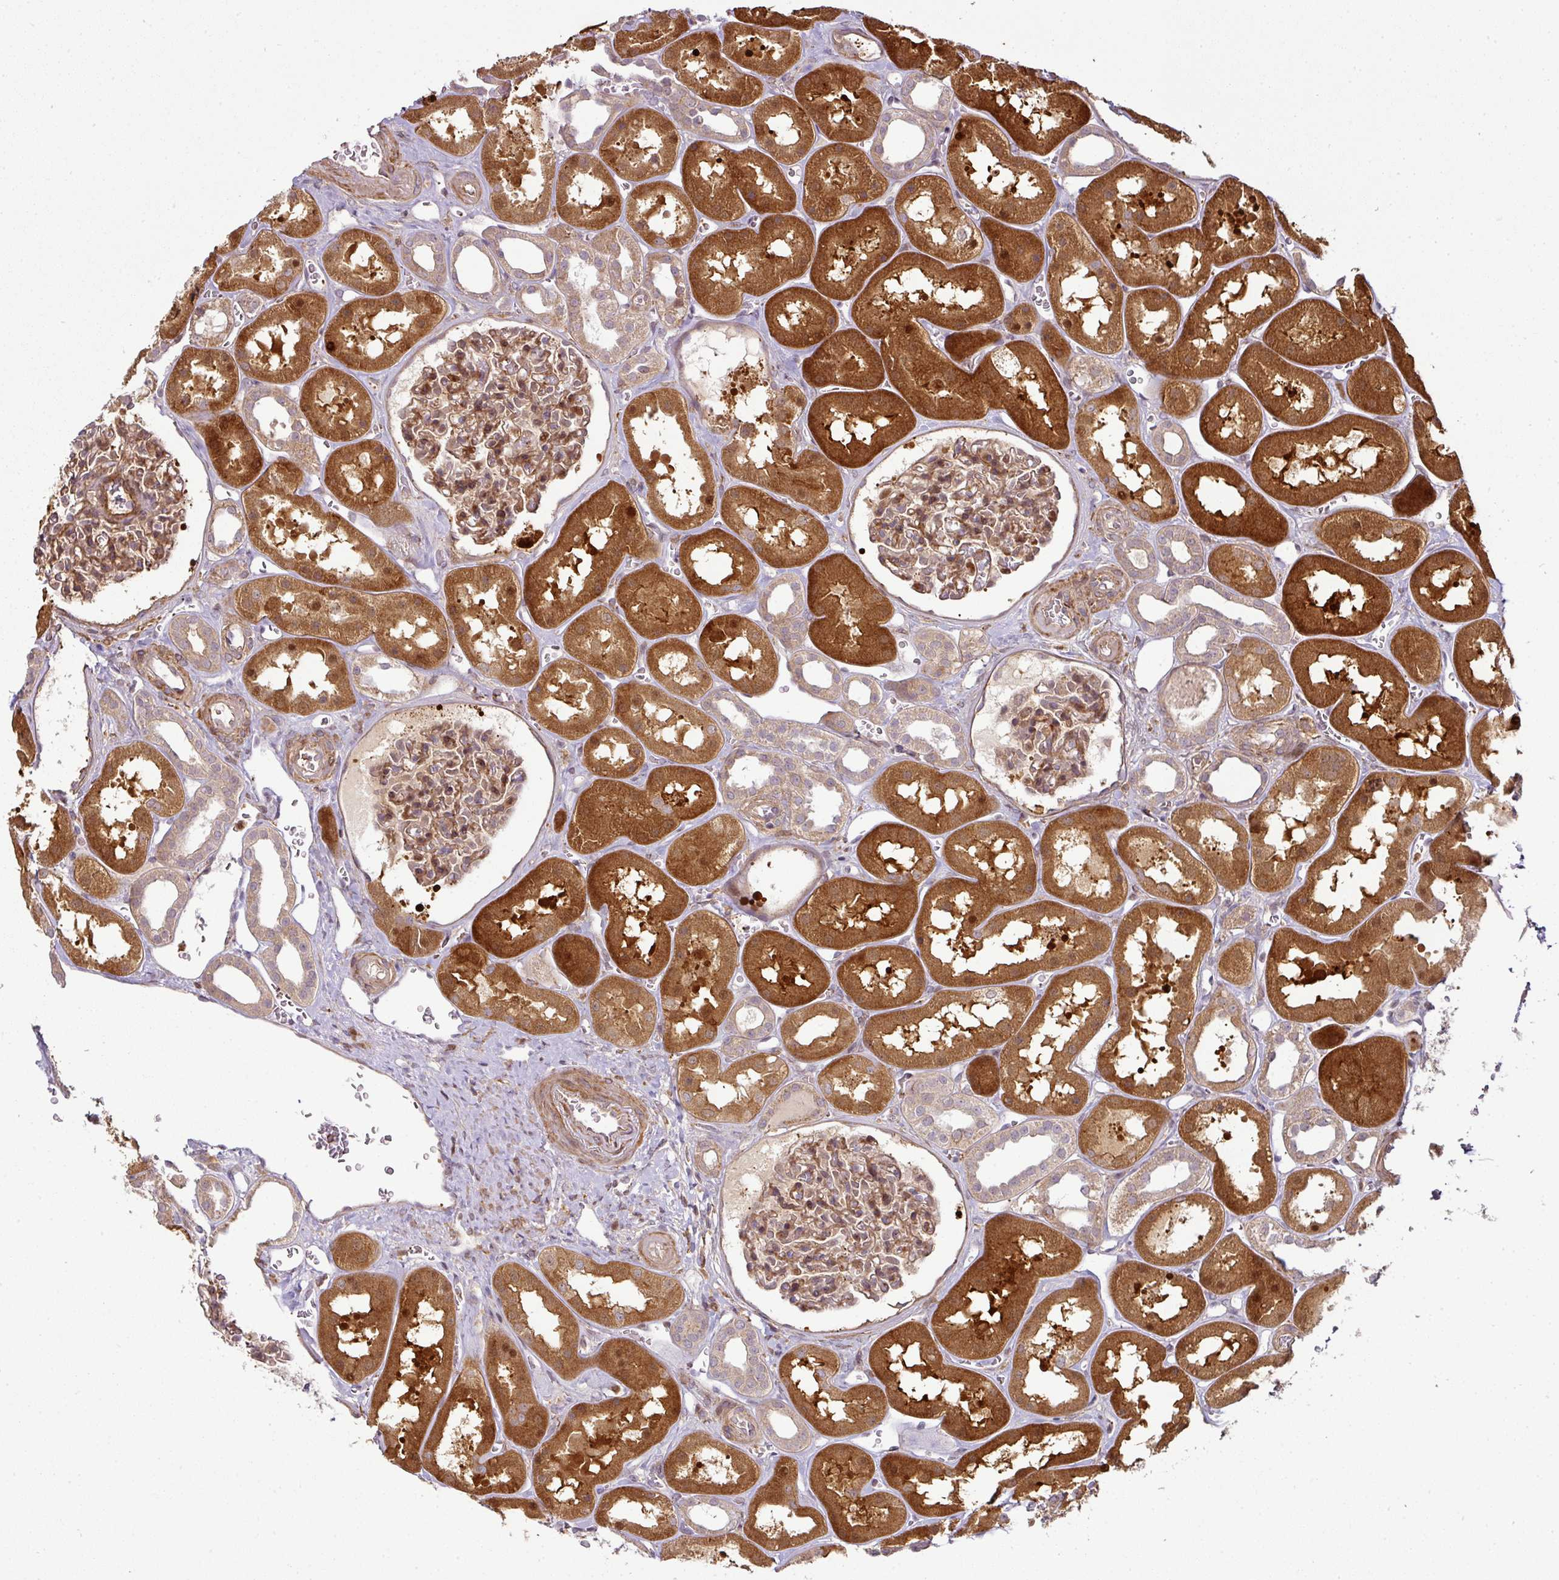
{"staining": {"intensity": "moderate", "quantity": "25%-75%", "location": "cytoplasmic/membranous,nuclear"}, "tissue": "kidney", "cell_type": "Cells in glomeruli", "image_type": "normal", "snomed": [{"axis": "morphology", "description": "Normal tissue, NOS"}, {"axis": "topography", "description": "Kidney"}], "caption": "Moderate cytoplasmic/membranous,nuclear staining is identified in approximately 25%-75% of cells in glomeruli in normal kidney.", "gene": "ATAT1", "patient": {"sex": "female", "age": 41}}